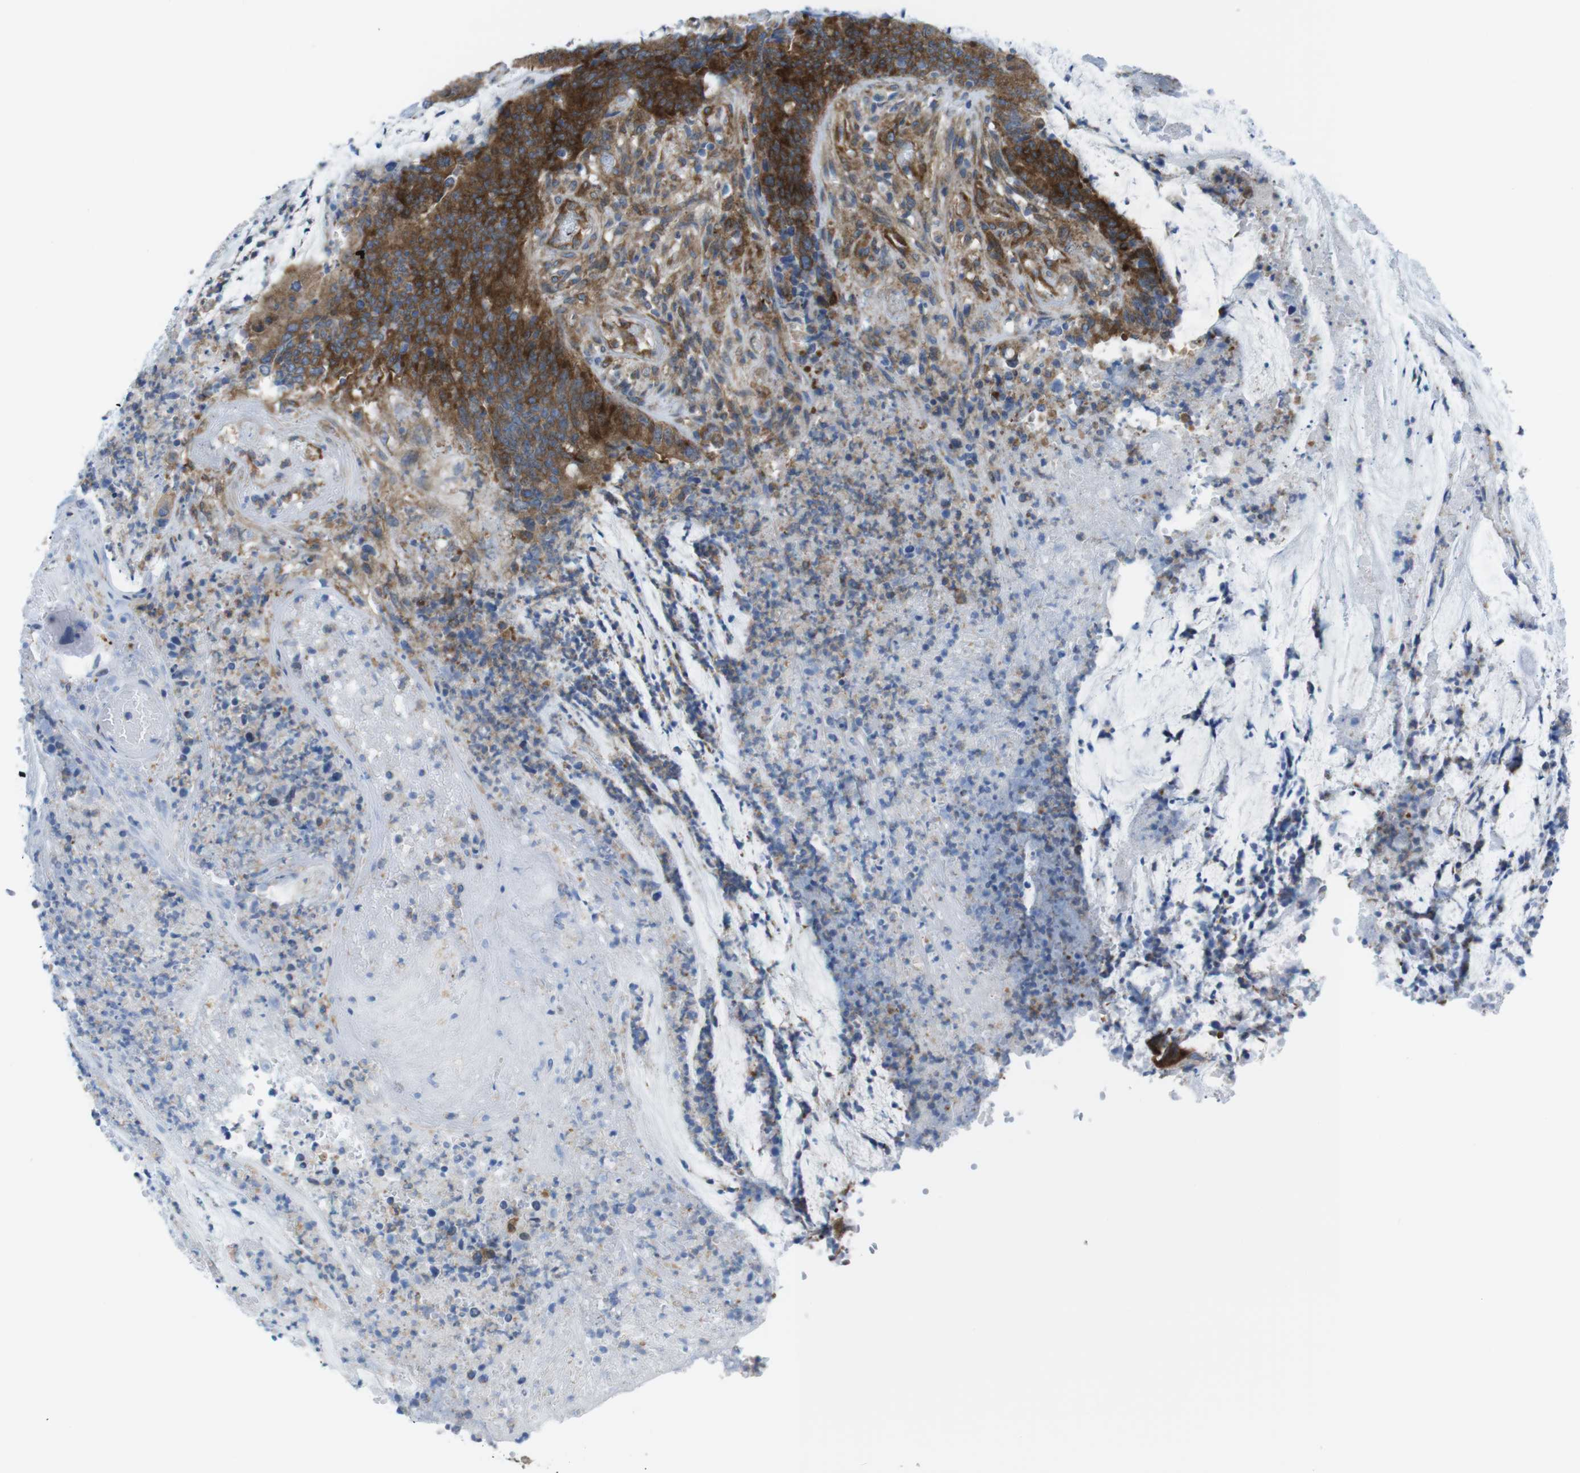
{"staining": {"intensity": "strong", "quantity": ">75%", "location": "cytoplasmic/membranous"}, "tissue": "colorectal cancer", "cell_type": "Tumor cells", "image_type": "cancer", "snomed": [{"axis": "morphology", "description": "Adenocarcinoma, NOS"}, {"axis": "topography", "description": "Rectum"}], "caption": "Protein staining exhibits strong cytoplasmic/membranous expression in about >75% of tumor cells in colorectal adenocarcinoma.", "gene": "DIAPH2", "patient": {"sex": "female", "age": 66}}